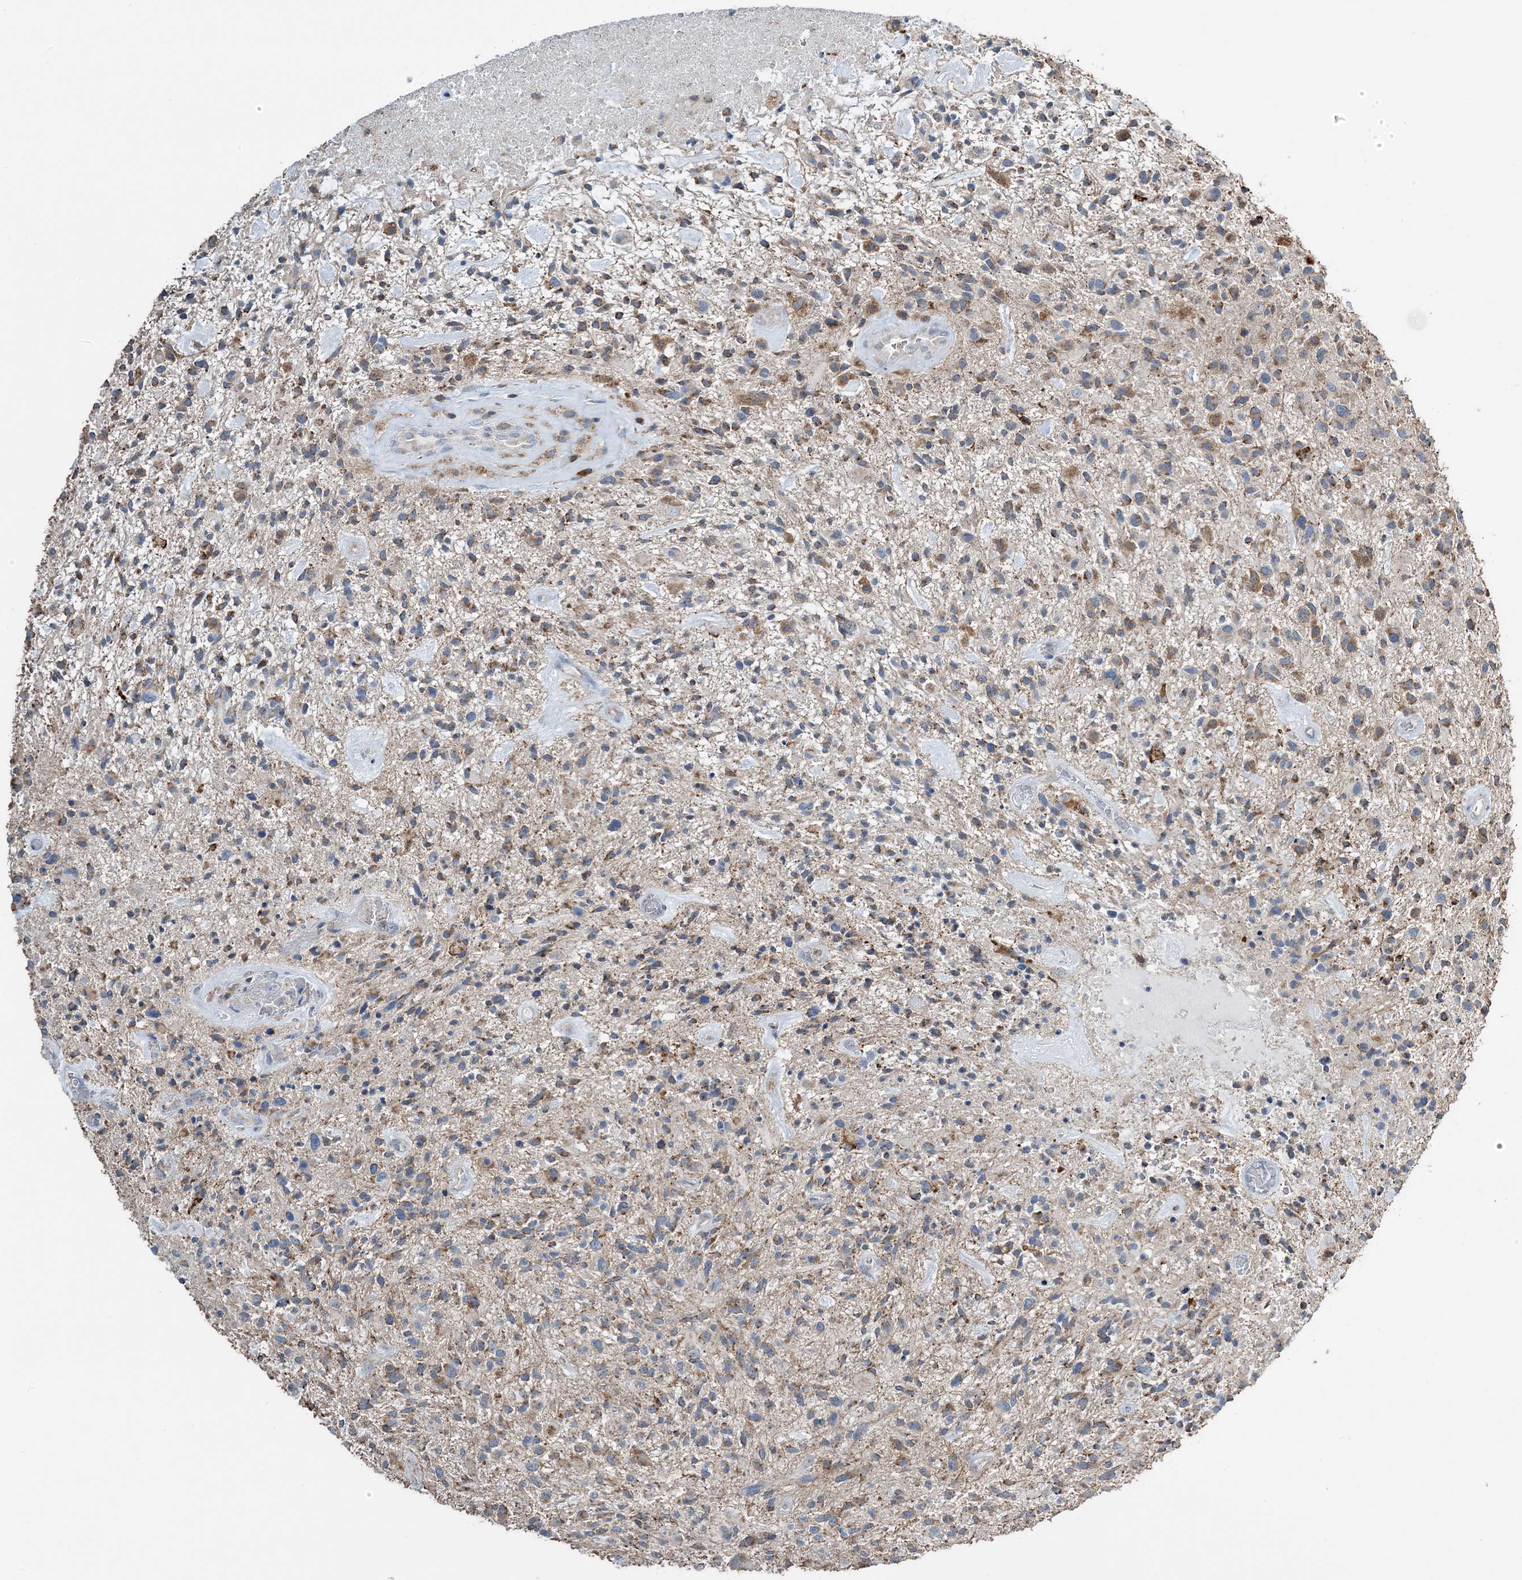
{"staining": {"intensity": "moderate", "quantity": "25%-75%", "location": "cytoplasmic/membranous"}, "tissue": "glioma", "cell_type": "Tumor cells", "image_type": "cancer", "snomed": [{"axis": "morphology", "description": "Glioma, malignant, High grade"}, {"axis": "topography", "description": "Brain"}], "caption": "High-grade glioma (malignant) stained with a protein marker reveals moderate staining in tumor cells.", "gene": "TMLHE", "patient": {"sex": "male", "age": 47}}